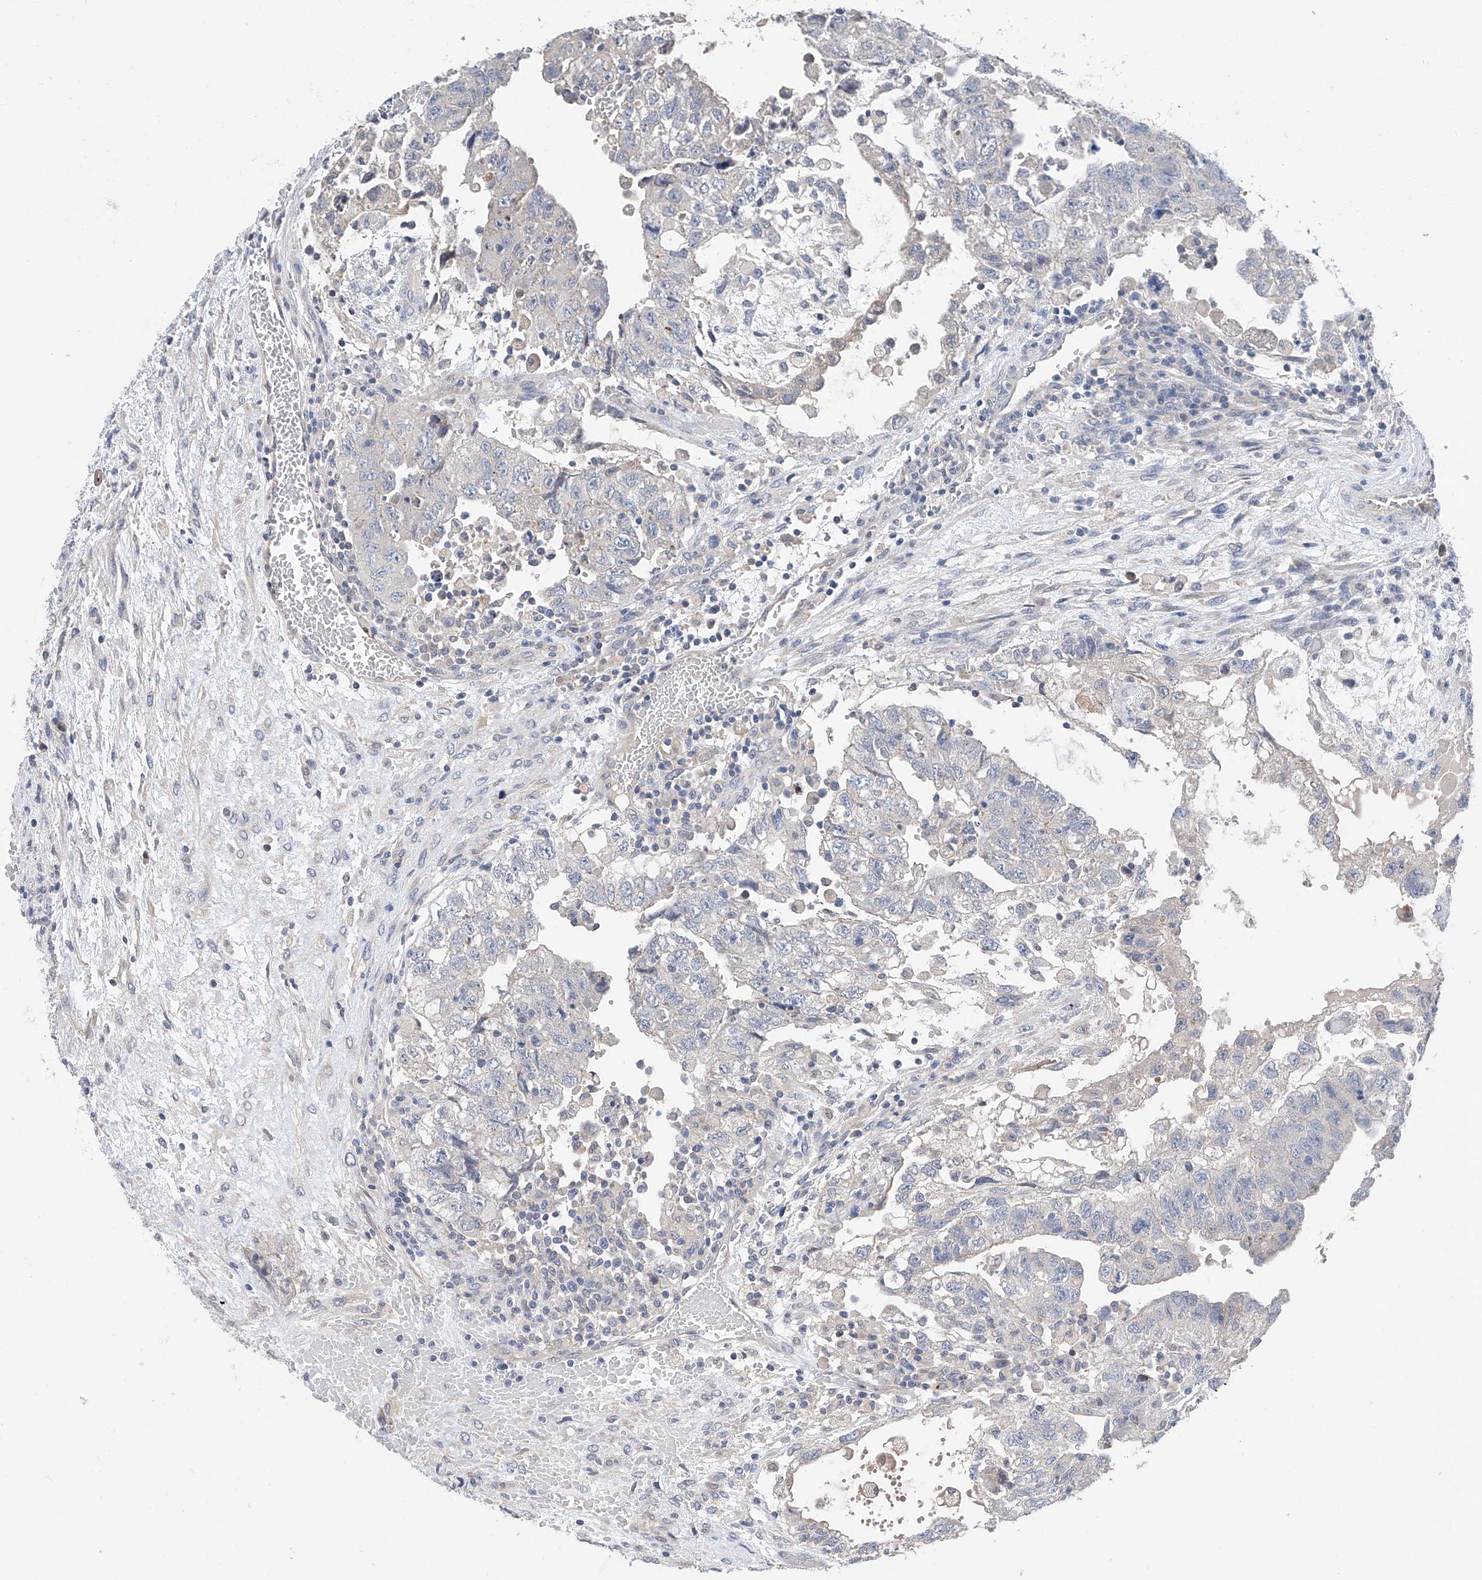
{"staining": {"intensity": "negative", "quantity": "none", "location": "none"}, "tissue": "testis cancer", "cell_type": "Tumor cells", "image_type": "cancer", "snomed": [{"axis": "morphology", "description": "Carcinoma, Embryonal, NOS"}, {"axis": "topography", "description": "Testis"}], "caption": "The micrograph shows no significant expression in tumor cells of testis cancer (embryonal carcinoma).", "gene": "FUCA2", "patient": {"sex": "male", "age": 36}}